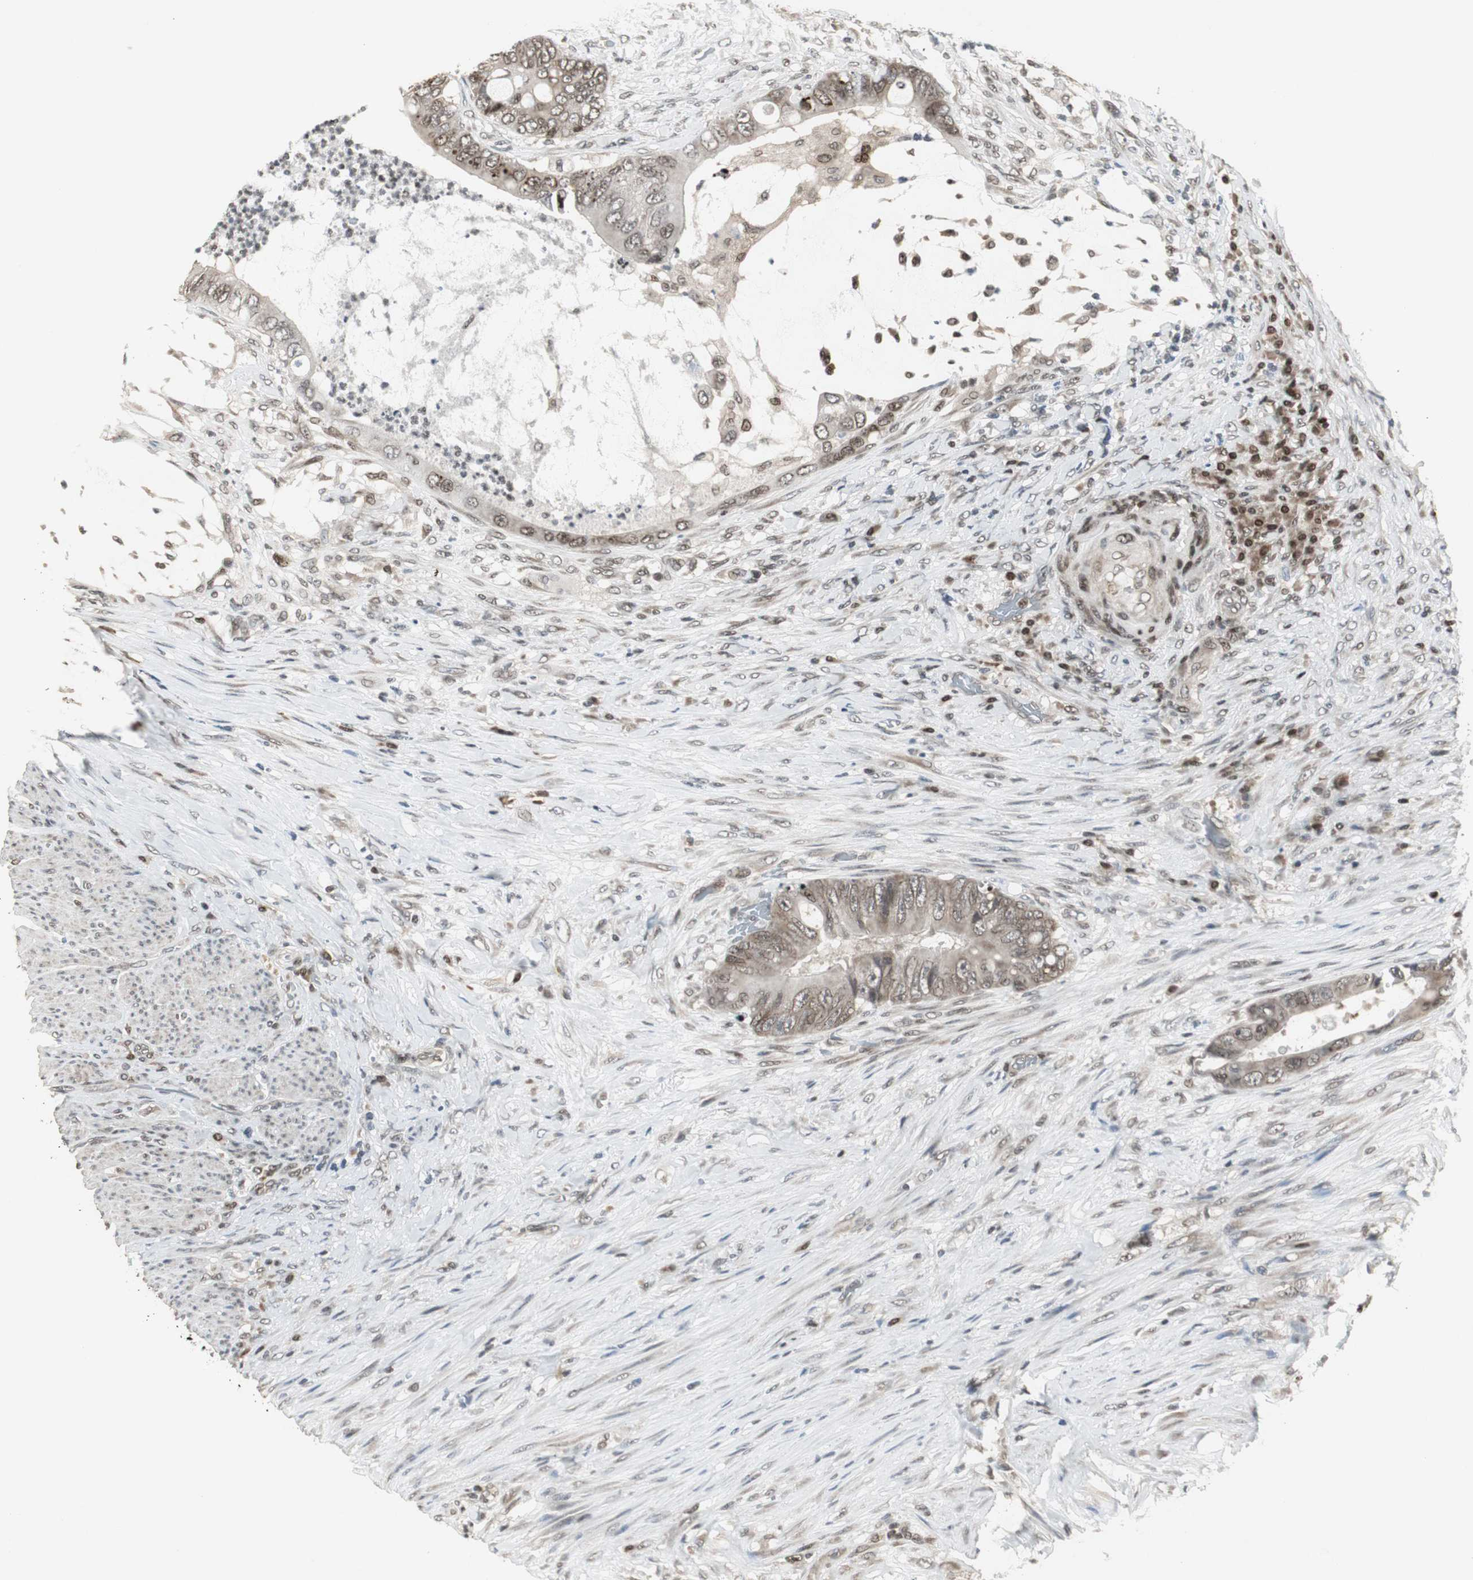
{"staining": {"intensity": "weak", "quantity": ">75%", "location": "cytoplasmic/membranous,nuclear"}, "tissue": "colorectal cancer", "cell_type": "Tumor cells", "image_type": "cancer", "snomed": [{"axis": "morphology", "description": "Adenocarcinoma, NOS"}, {"axis": "topography", "description": "Rectum"}], "caption": "IHC staining of colorectal cancer (adenocarcinoma), which shows low levels of weak cytoplasmic/membranous and nuclear staining in about >75% of tumor cells indicating weak cytoplasmic/membranous and nuclear protein positivity. The staining was performed using DAB (brown) for protein detection and nuclei were counterstained in hematoxylin (blue).", "gene": "MPG", "patient": {"sex": "female", "age": 77}}